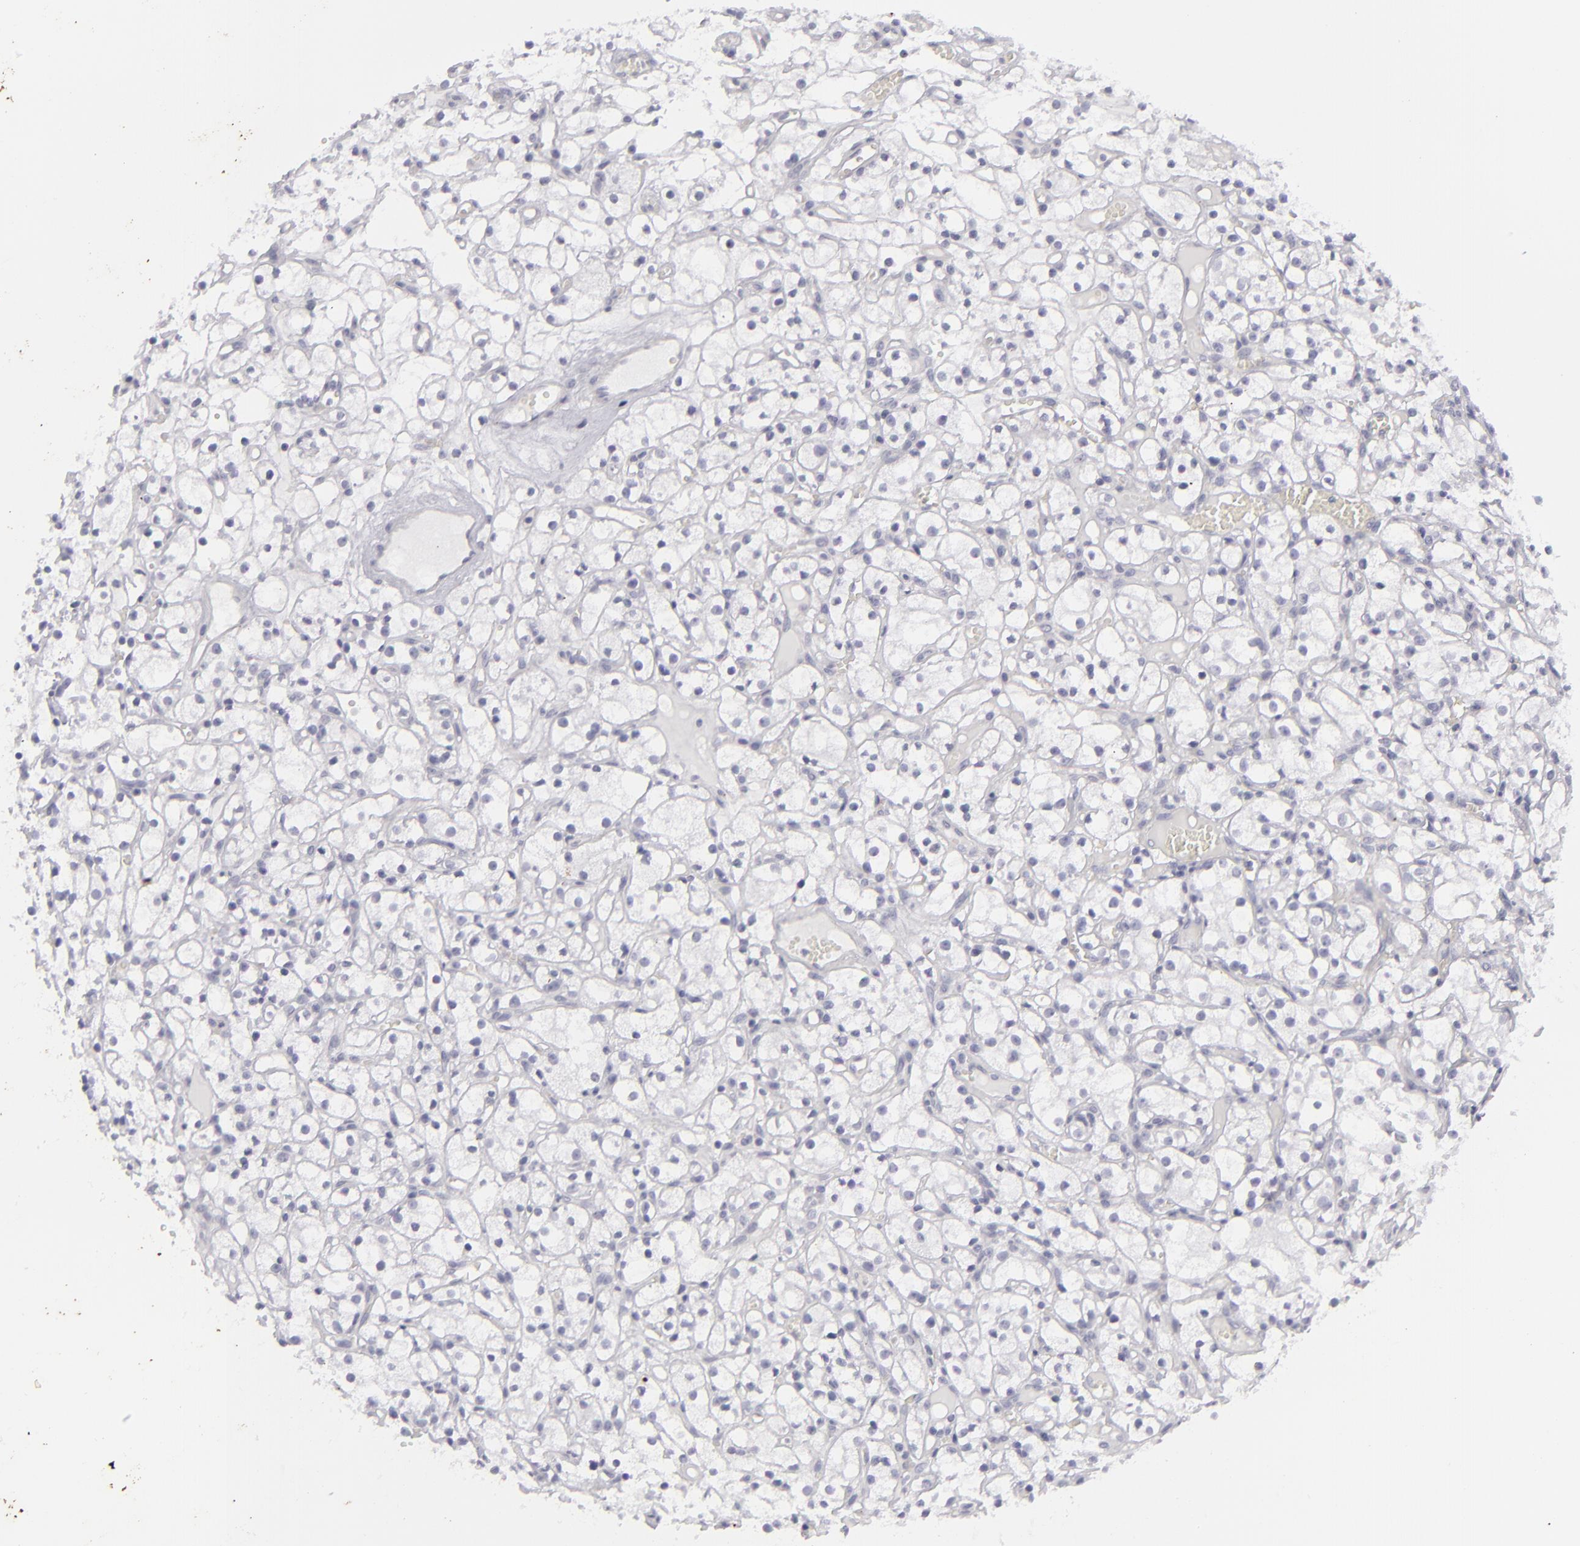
{"staining": {"intensity": "negative", "quantity": "none", "location": "none"}, "tissue": "renal cancer", "cell_type": "Tumor cells", "image_type": "cancer", "snomed": [{"axis": "morphology", "description": "Adenocarcinoma, NOS"}, {"axis": "topography", "description": "Kidney"}], "caption": "High power microscopy micrograph of an IHC micrograph of renal adenocarcinoma, revealing no significant staining in tumor cells. (Stains: DAB (3,3'-diaminobenzidine) immunohistochemistry (IHC) with hematoxylin counter stain, Microscopy: brightfield microscopy at high magnification).", "gene": "KRT1", "patient": {"sex": "male", "age": 61}}